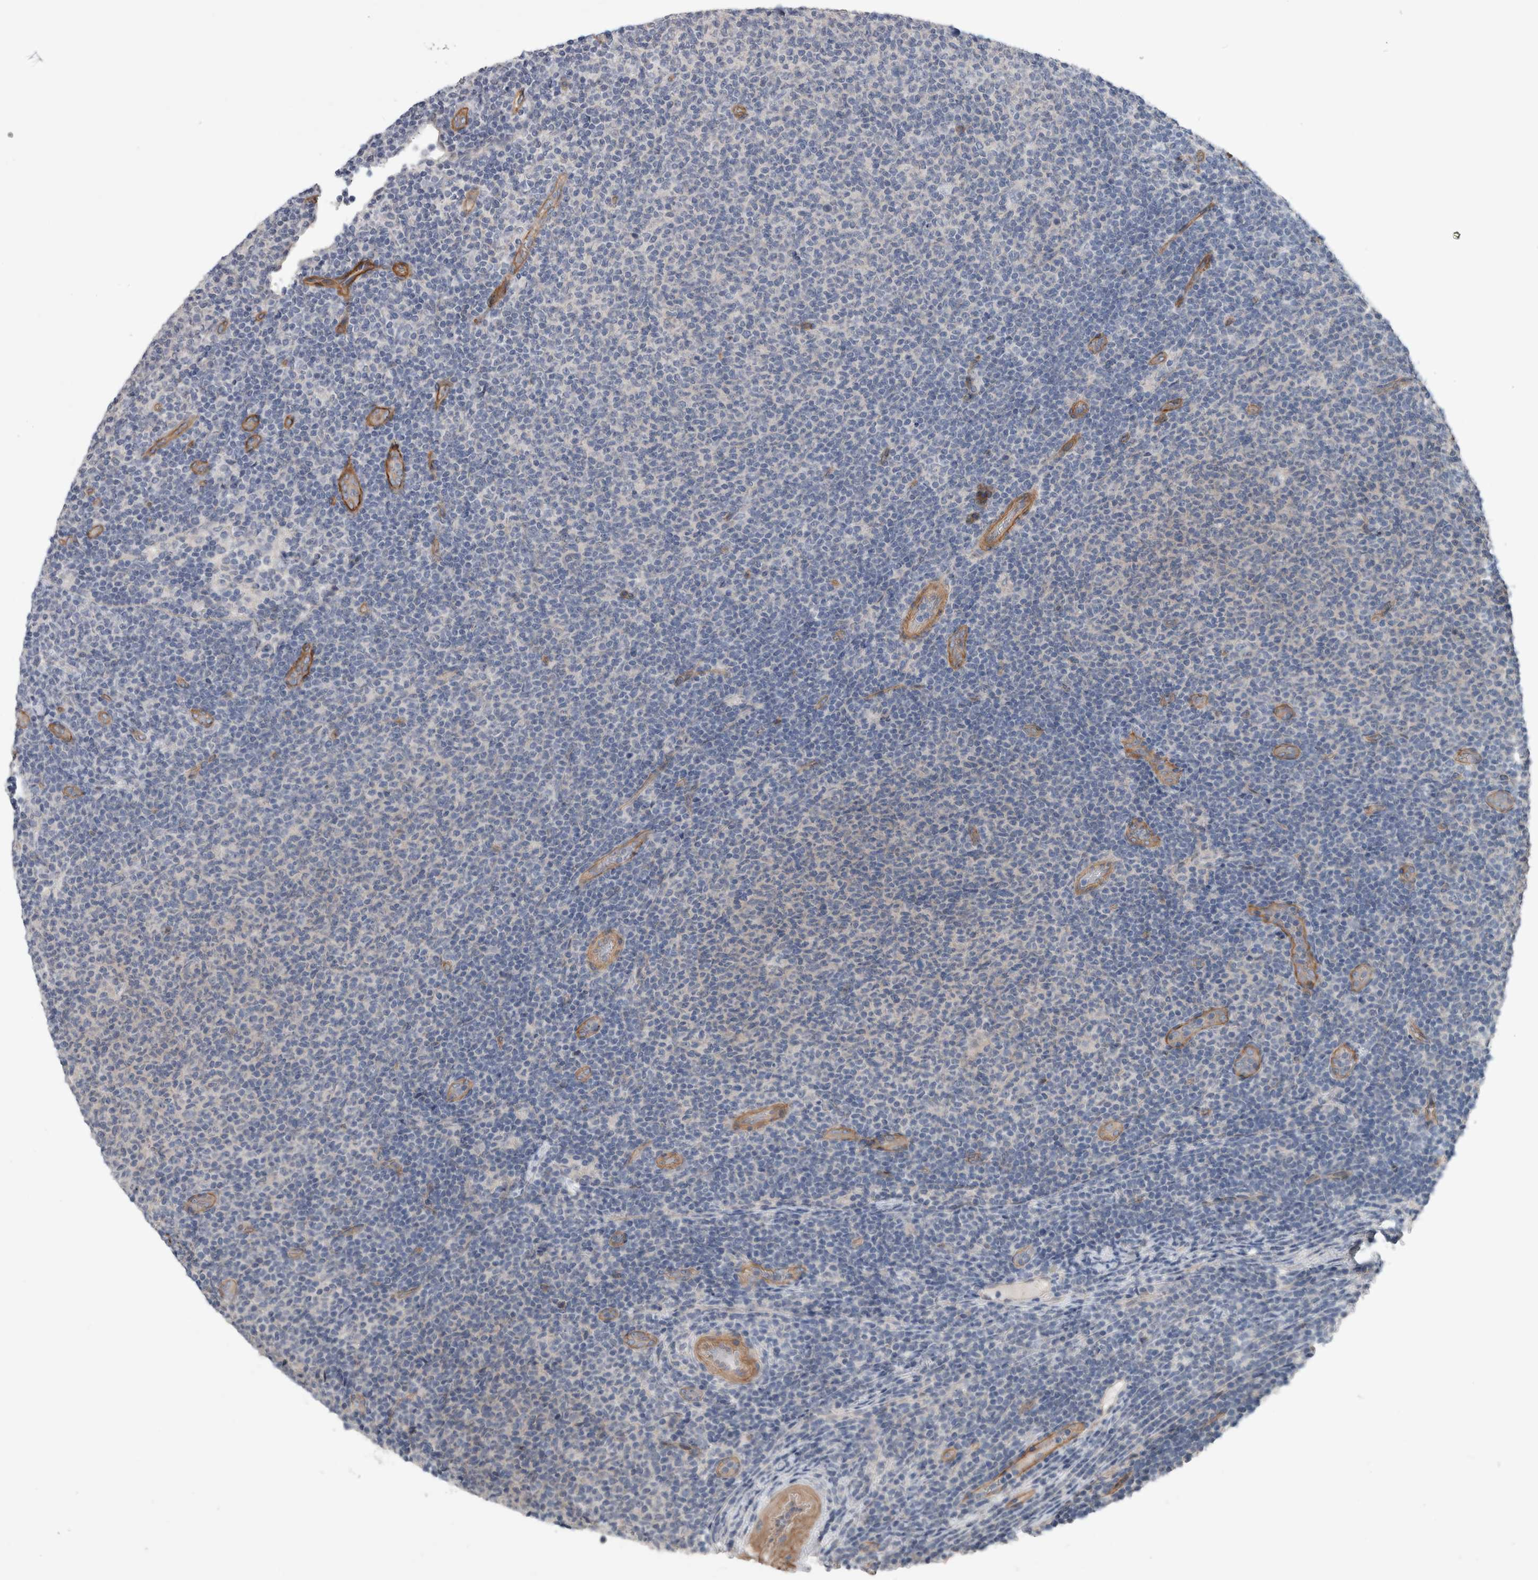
{"staining": {"intensity": "negative", "quantity": "none", "location": "none"}, "tissue": "lymphoma", "cell_type": "Tumor cells", "image_type": "cancer", "snomed": [{"axis": "morphology", "description": "Malignant lymphoma, non-Hodgkin's type, Low grade"}, {"axis": "topography", "description": "Lymph node"}], "caption": "Immunohistochemistry of low-grade malignant lymphoma, non-Hodgkin's type displays no staining in tumor cells.", "gene": "BCAM", "patient": {"sex": "male", "age": 66}}